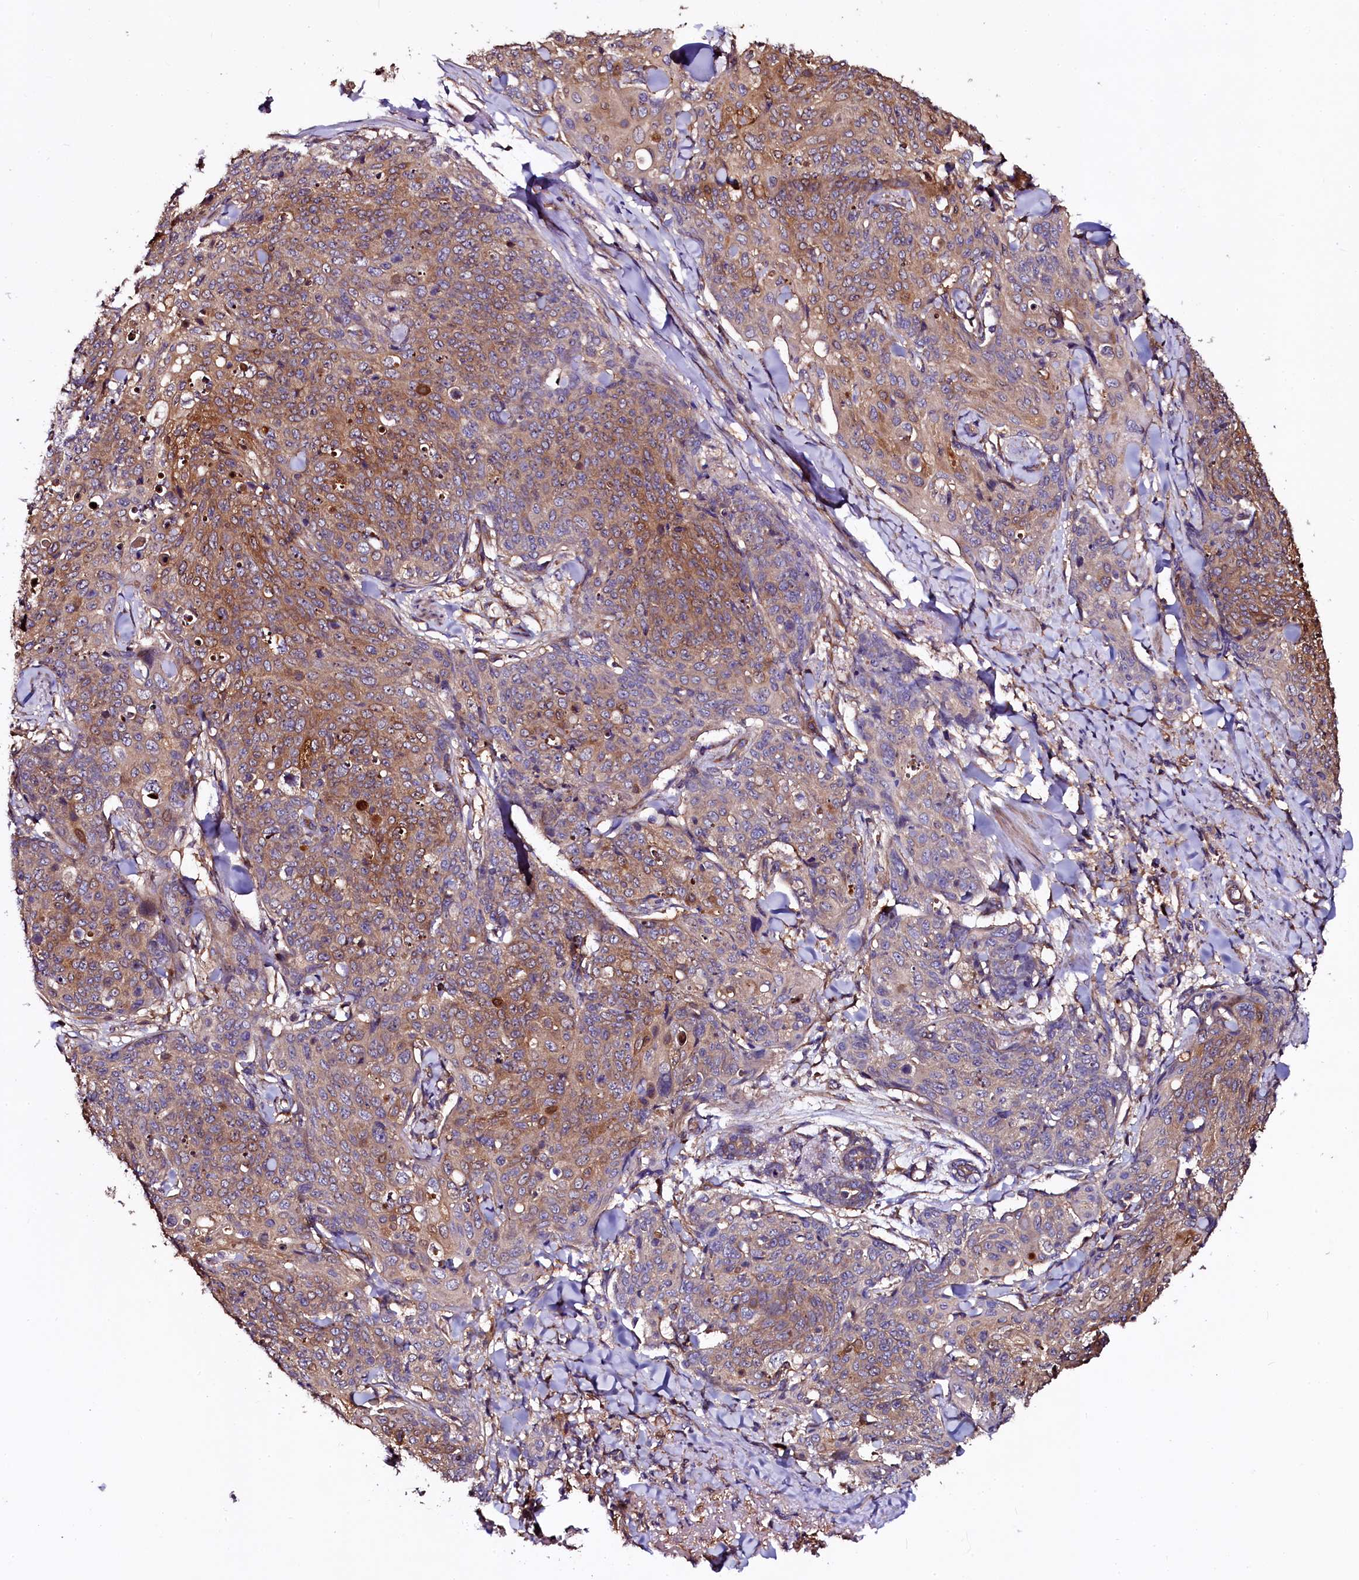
{"staining": {"intensity": "moderate", "quantity": "25%-75%", "location": "cytoplasmic/membranous"}, "tissue": "skin cancer", "cell_type": "Tumor cells", "image_type": "cancer", "snomed": [{"axis": "morphology", "description": "Squamous cell carcinoma, NOS"}, {"axis": "topography", "description": "Skin"}, {"axis": "topography", "description": "Vulva"}], "caption": "Immunohistochemistry image of neoplastic tissue: skin squamous cell carcinoma stained using immunohistochemistry demonstrates medium levels of moderate protein expression localized specifically in the cytoplasmic/membranous of tumor cells, appearing as a cytoplasmic/membranous brown color.", "gene": "APPL2", "patient": {"sex": "female", "age": 85}}